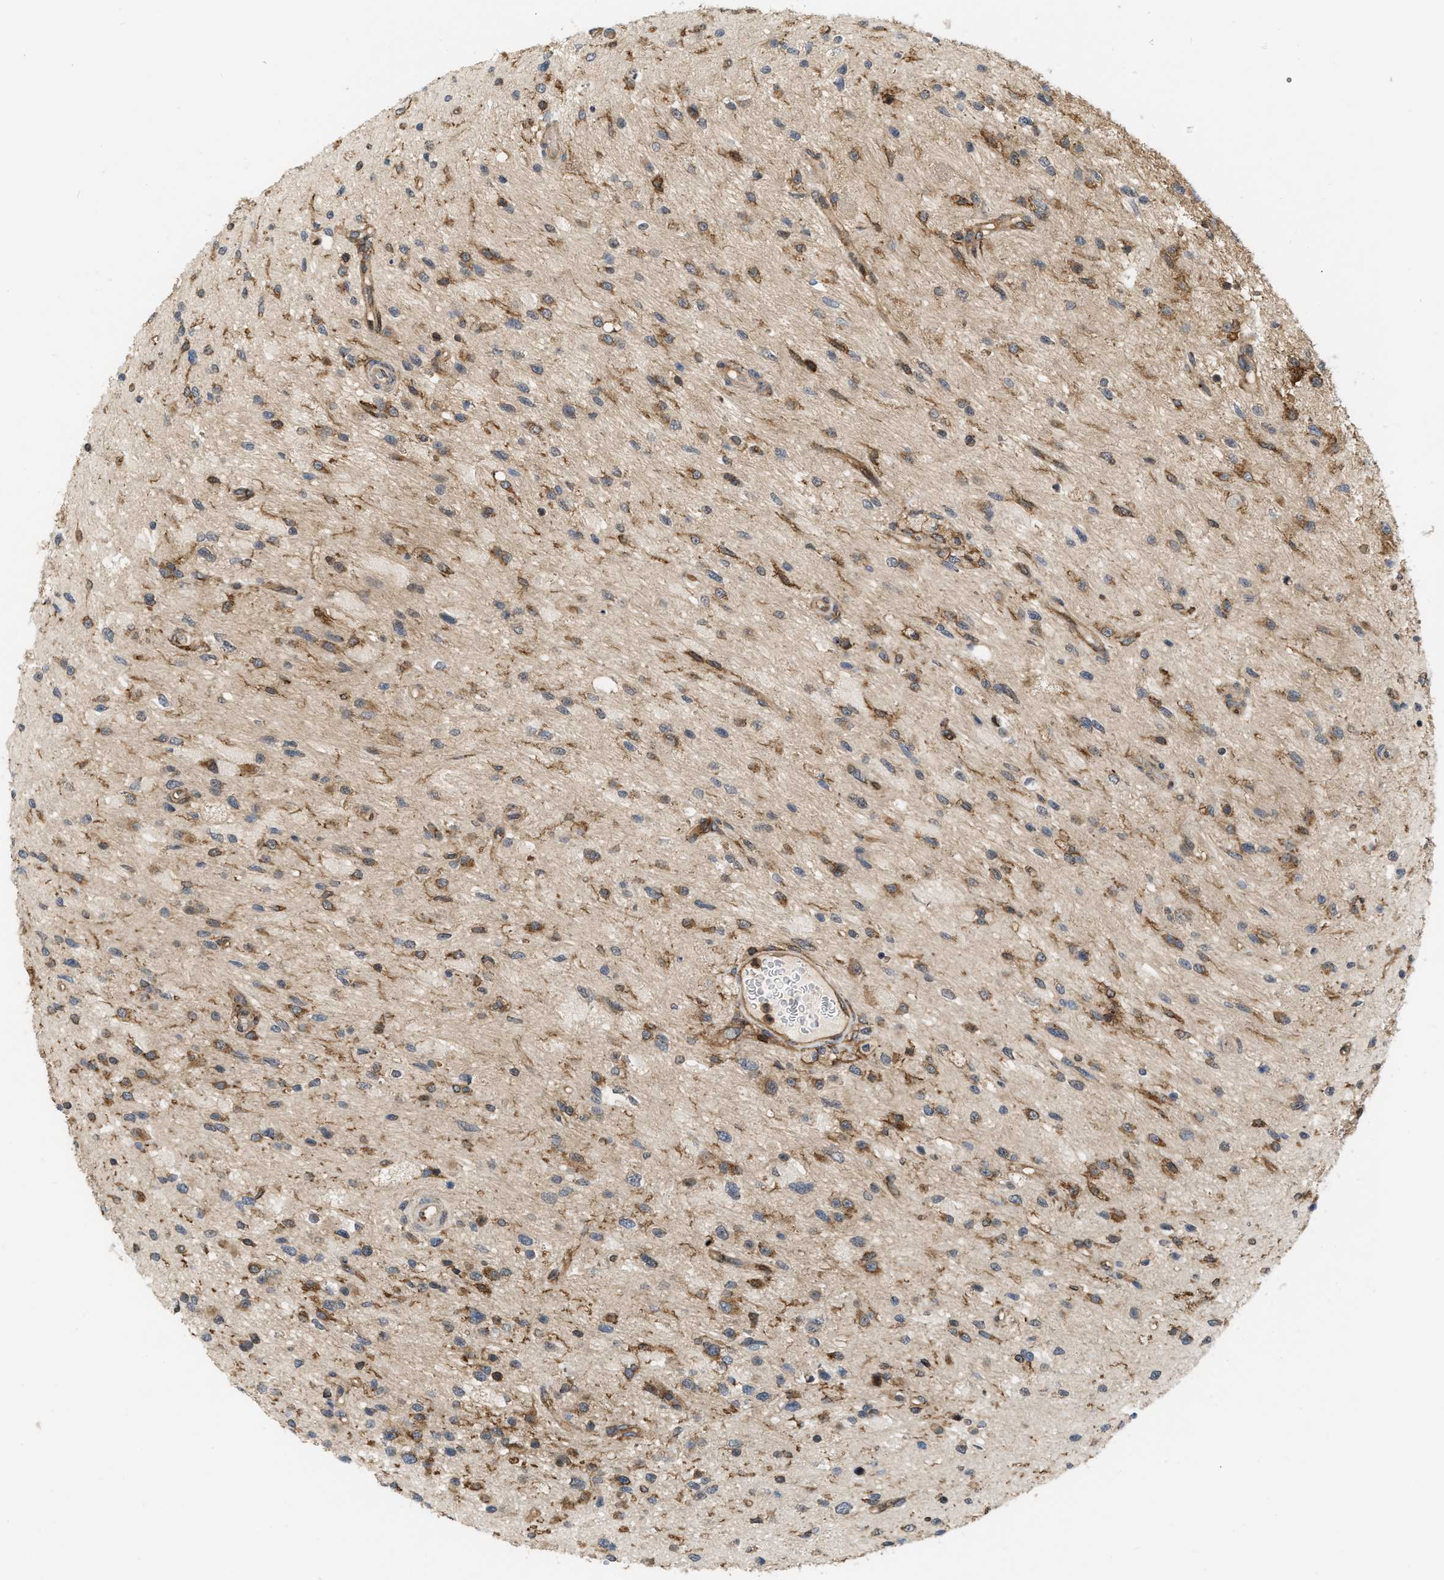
{"staining": {"intensity": "moderate", "quantity": ">75%", "location": "cytoplasmic/membranous"}, "tissue": "glioma", "cell_type": "Tumor cells", "image_type": "cancer", "snomed": [{"axis": "morphology", "description": "Glioma, malignant, High grade"}, {"axis": "topography", "description": "Brain"}], "caption": "A micrograph showing moderate cytoplasmic/membranous expression in approximately >75% of tumor cells in glioma, as visualized by brown immunohistochemical staining.", "gene": "IQCE", "patient": {"sex": "male", "age": 33}}